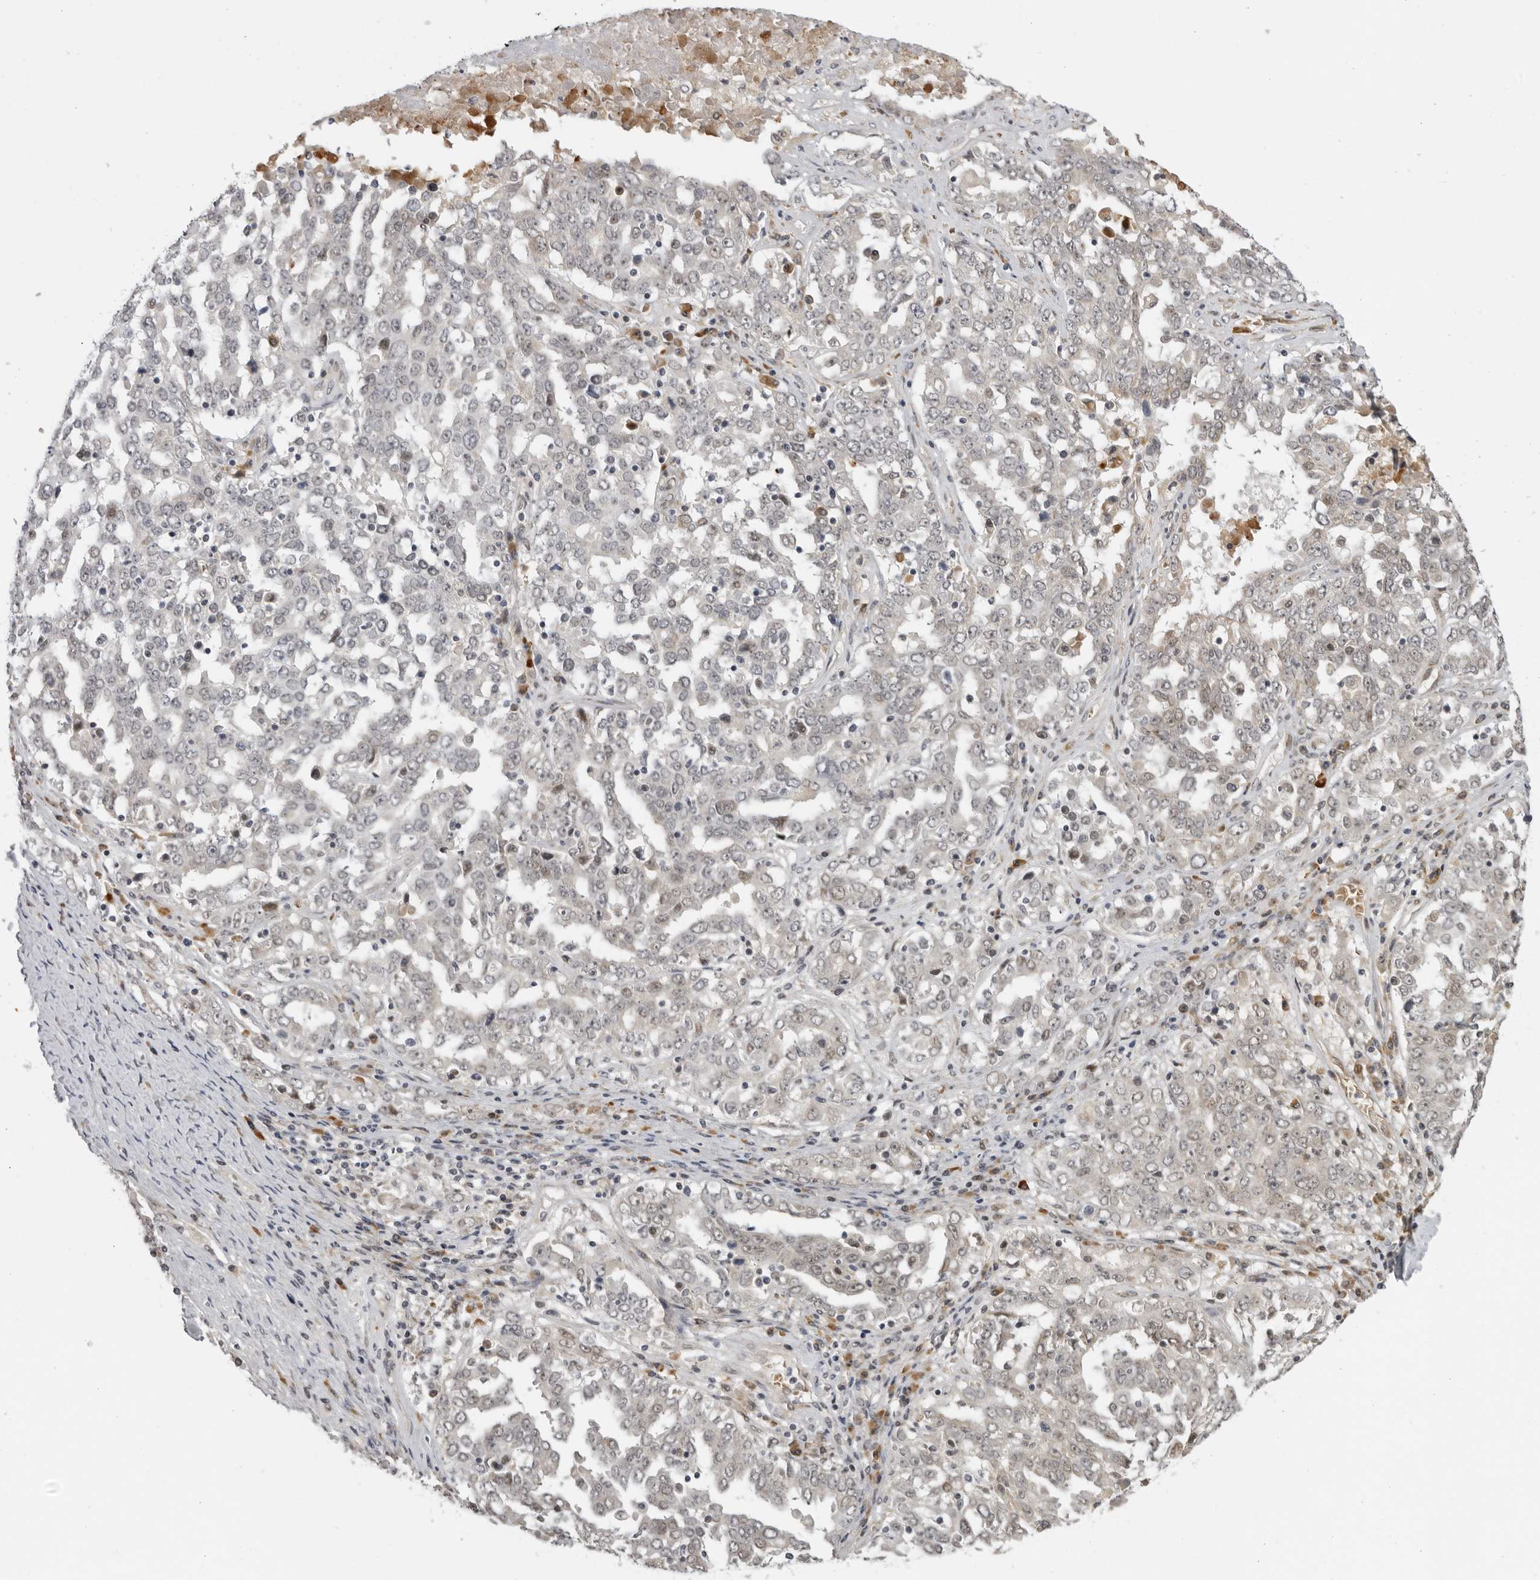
{"staining": {"intensity": "weak", "quantity": "25%-75%", "location": "cytoplasmic/membranous,nuclear"}, "tissue": "ovarian cancer", "cell_type": "Tumor cells", "image_type": "cancer", "snomed": [{"axis": "morphology", "description": "Carcinoma, endometroid"}, {"axis": "topography", "description": "Ovary"}], "caption": "The micrograph shows staining of ovarian cancer, revealing weak cytoplasmic/membranous and nuclear protein positivity (brown color) within tumor cells.", "gene": "ALPK2", "patient": {"sex": "female", "age": 62}}